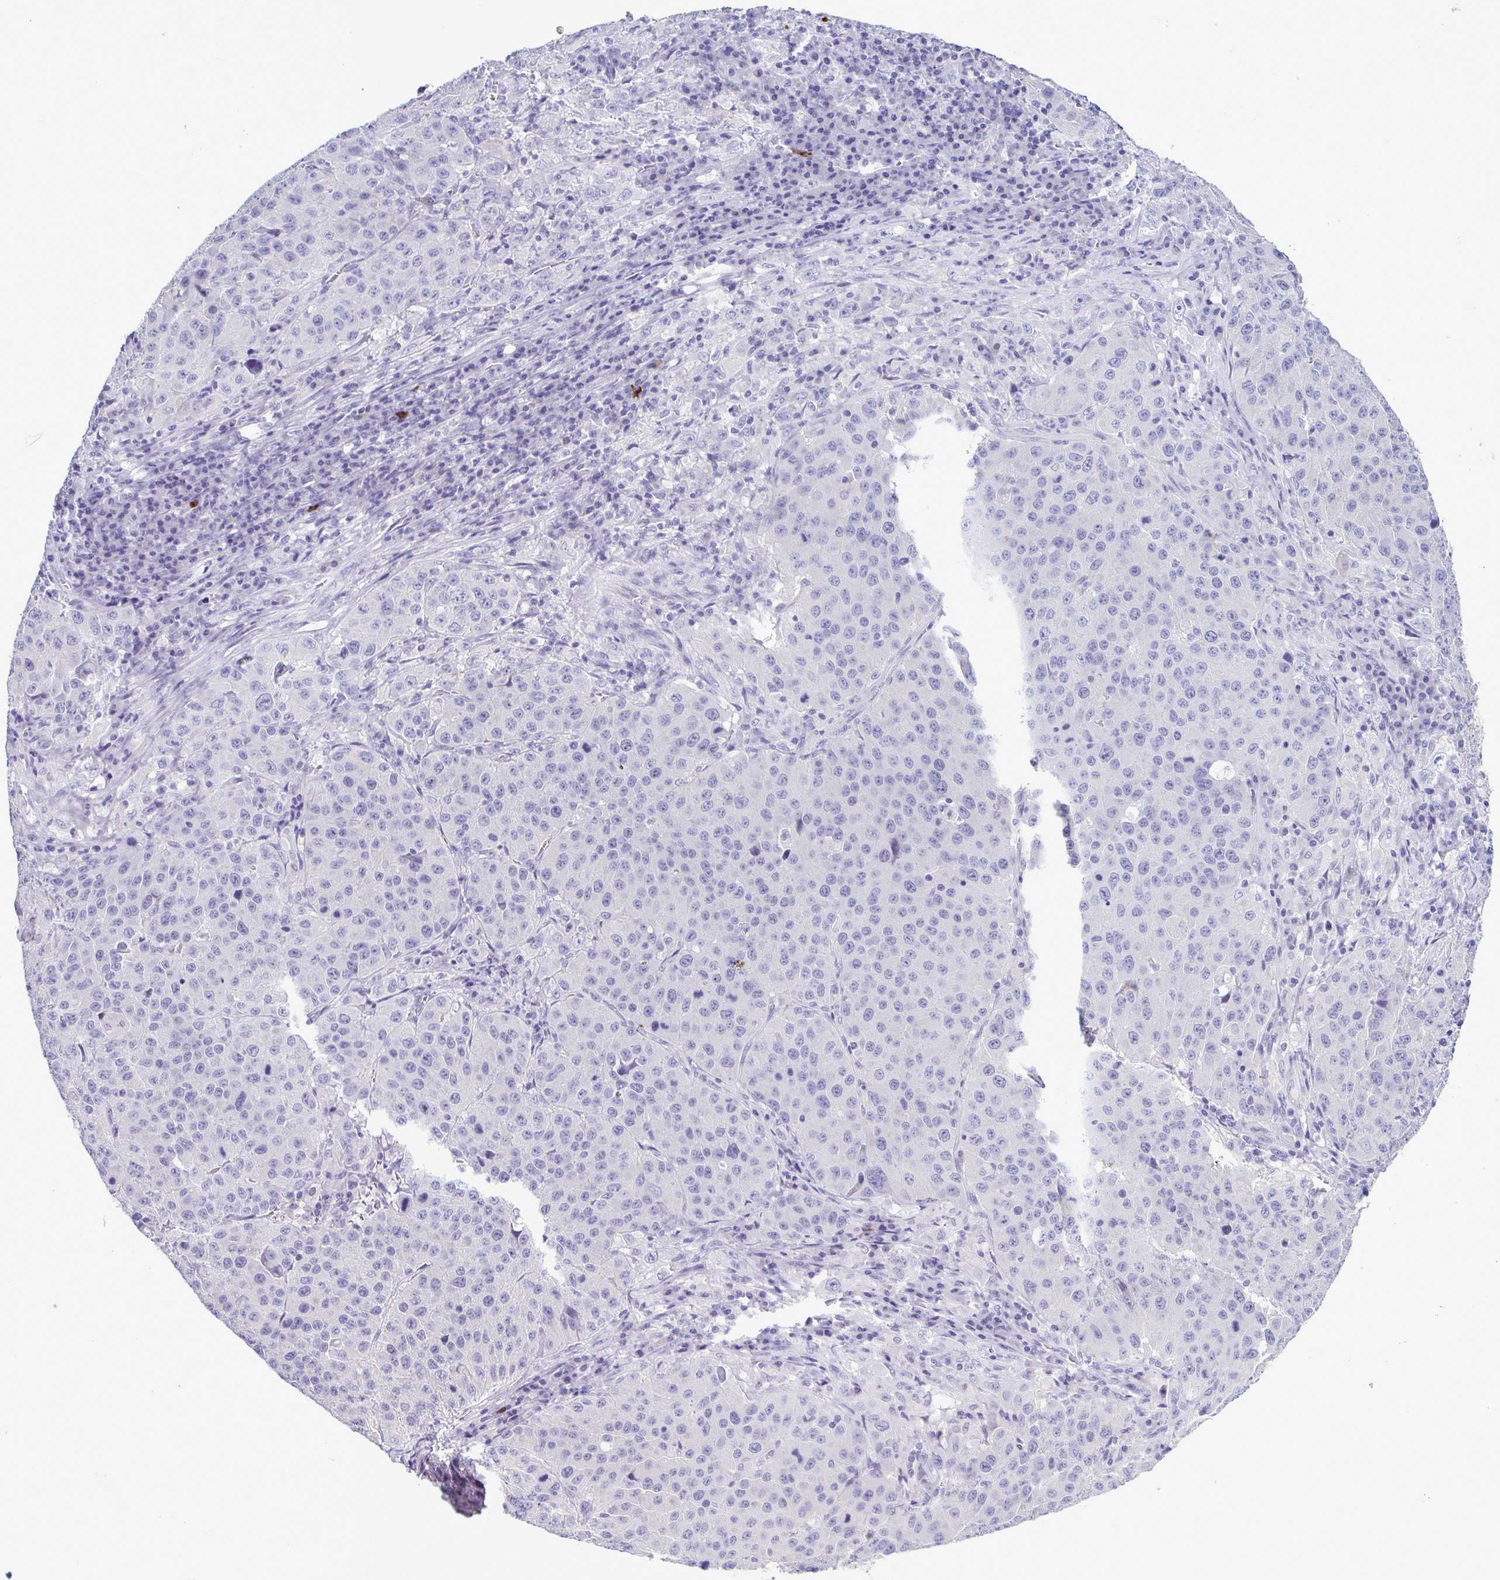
{"staining": {"intensity": "negative", "quantity": "none", "location": "none"}, "tissue": "stomach cancer", "cell_type": "Tumor cells", "image_type": "cancer", "snomed": [{"axis": "morphology", "description": "Adenocarcinoma, NOS"}, {"axis": "topography", "description": "Stomach"}], "caption": "Stomach cancer was stained to show a protein in brown. There is no significant staining in tumor cells.", "gene": "INAFM1", "patient": {"sex": "male", "age": 71}}